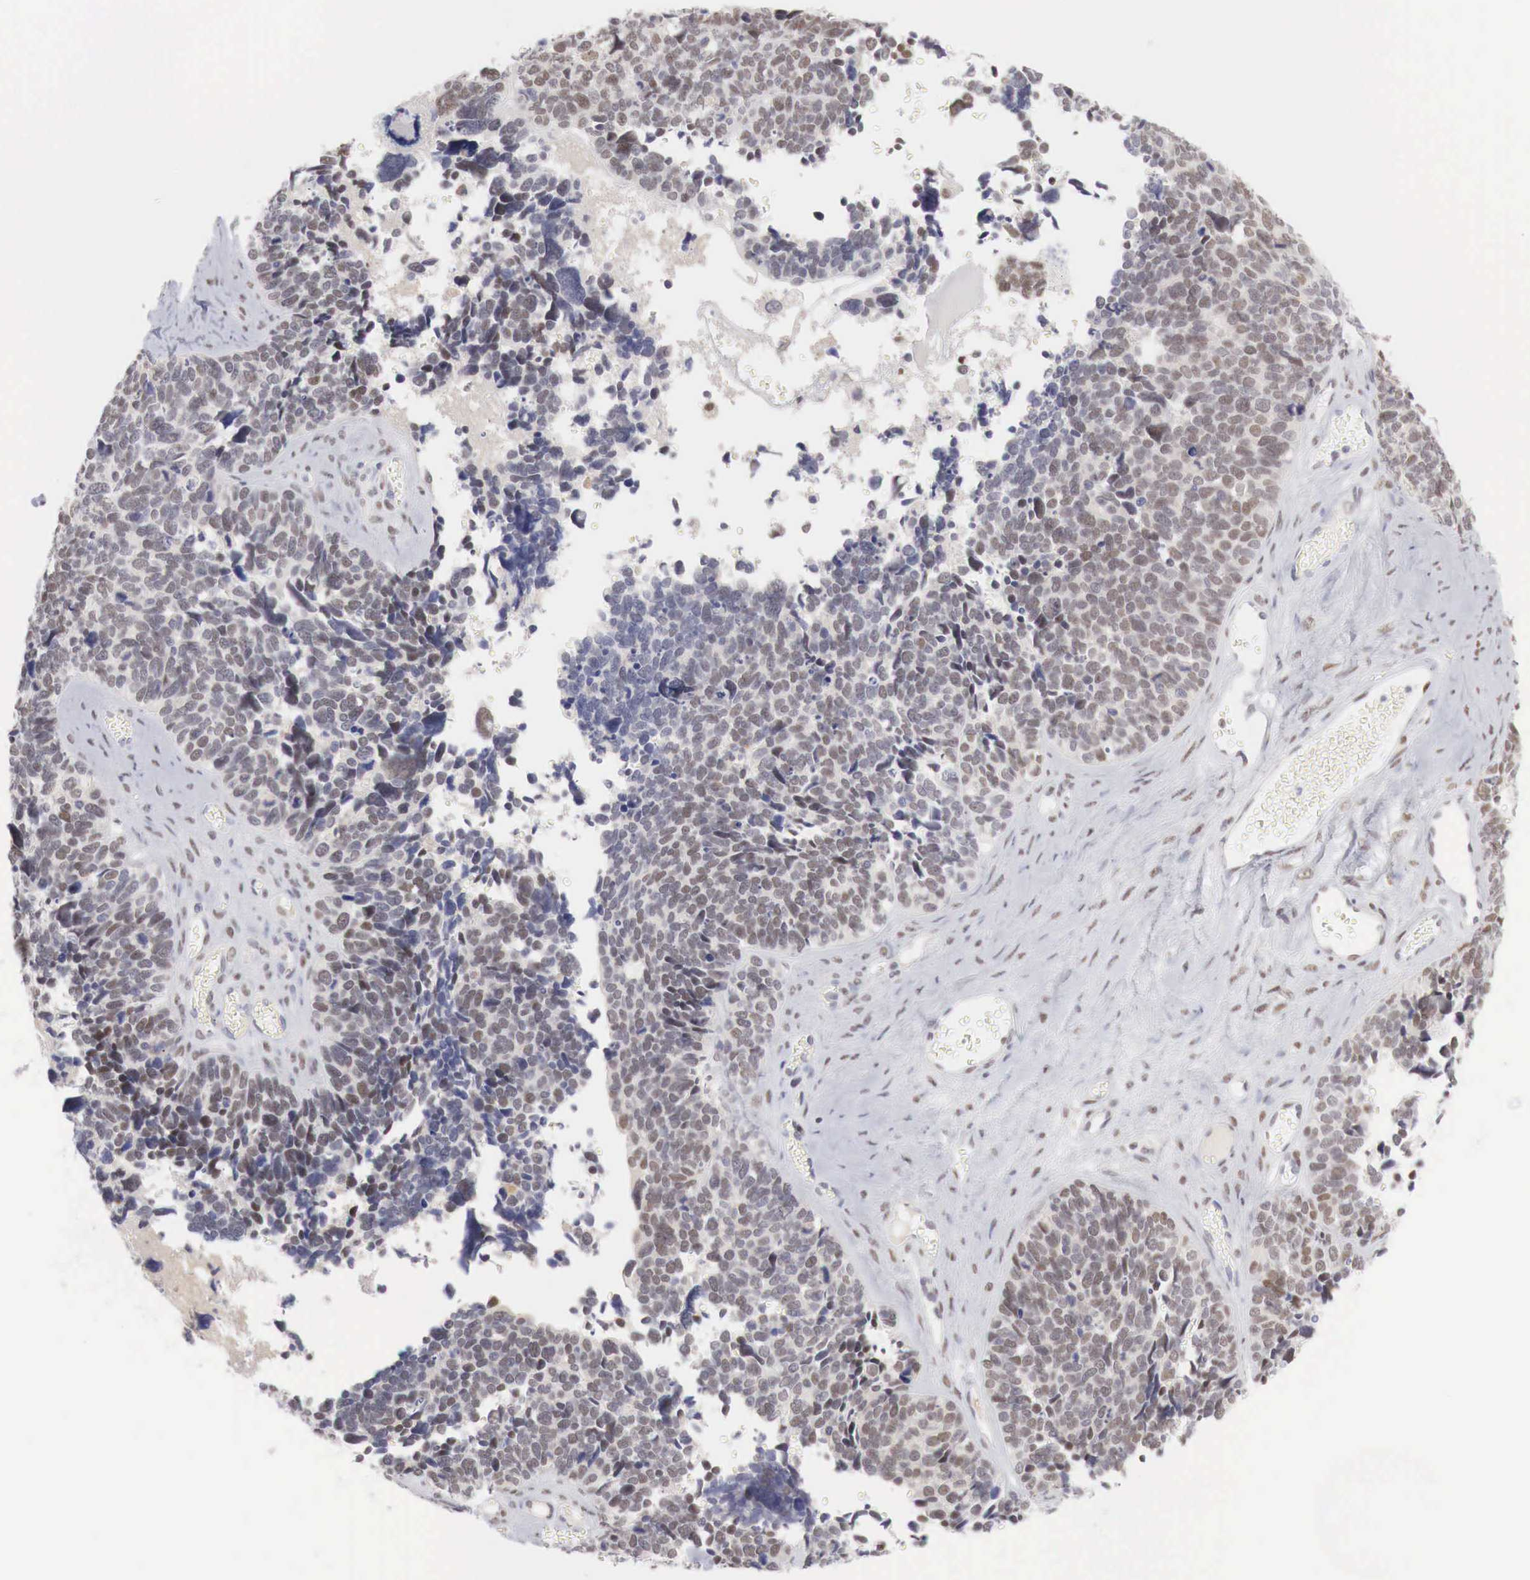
{"staining": {"intensity": "weak", "quantity": "25%-75%", "location": "nuclear"}, "tissue": "ovarian cancer", "cell_type": "Tumor cells", "image_type": "cancer", "snomed": [{"axis": "morphology", "description": "Cystadenocarcinoma, serous, NOS"}, {"axis": "topography", "description": "Ovary"}], "caption": "A brown stain labels weak nuclear expression of a protein in ovarian cancer tumor cells.", "gene": "FOXP2", "patient": {"sex": "female", "age": 77}}